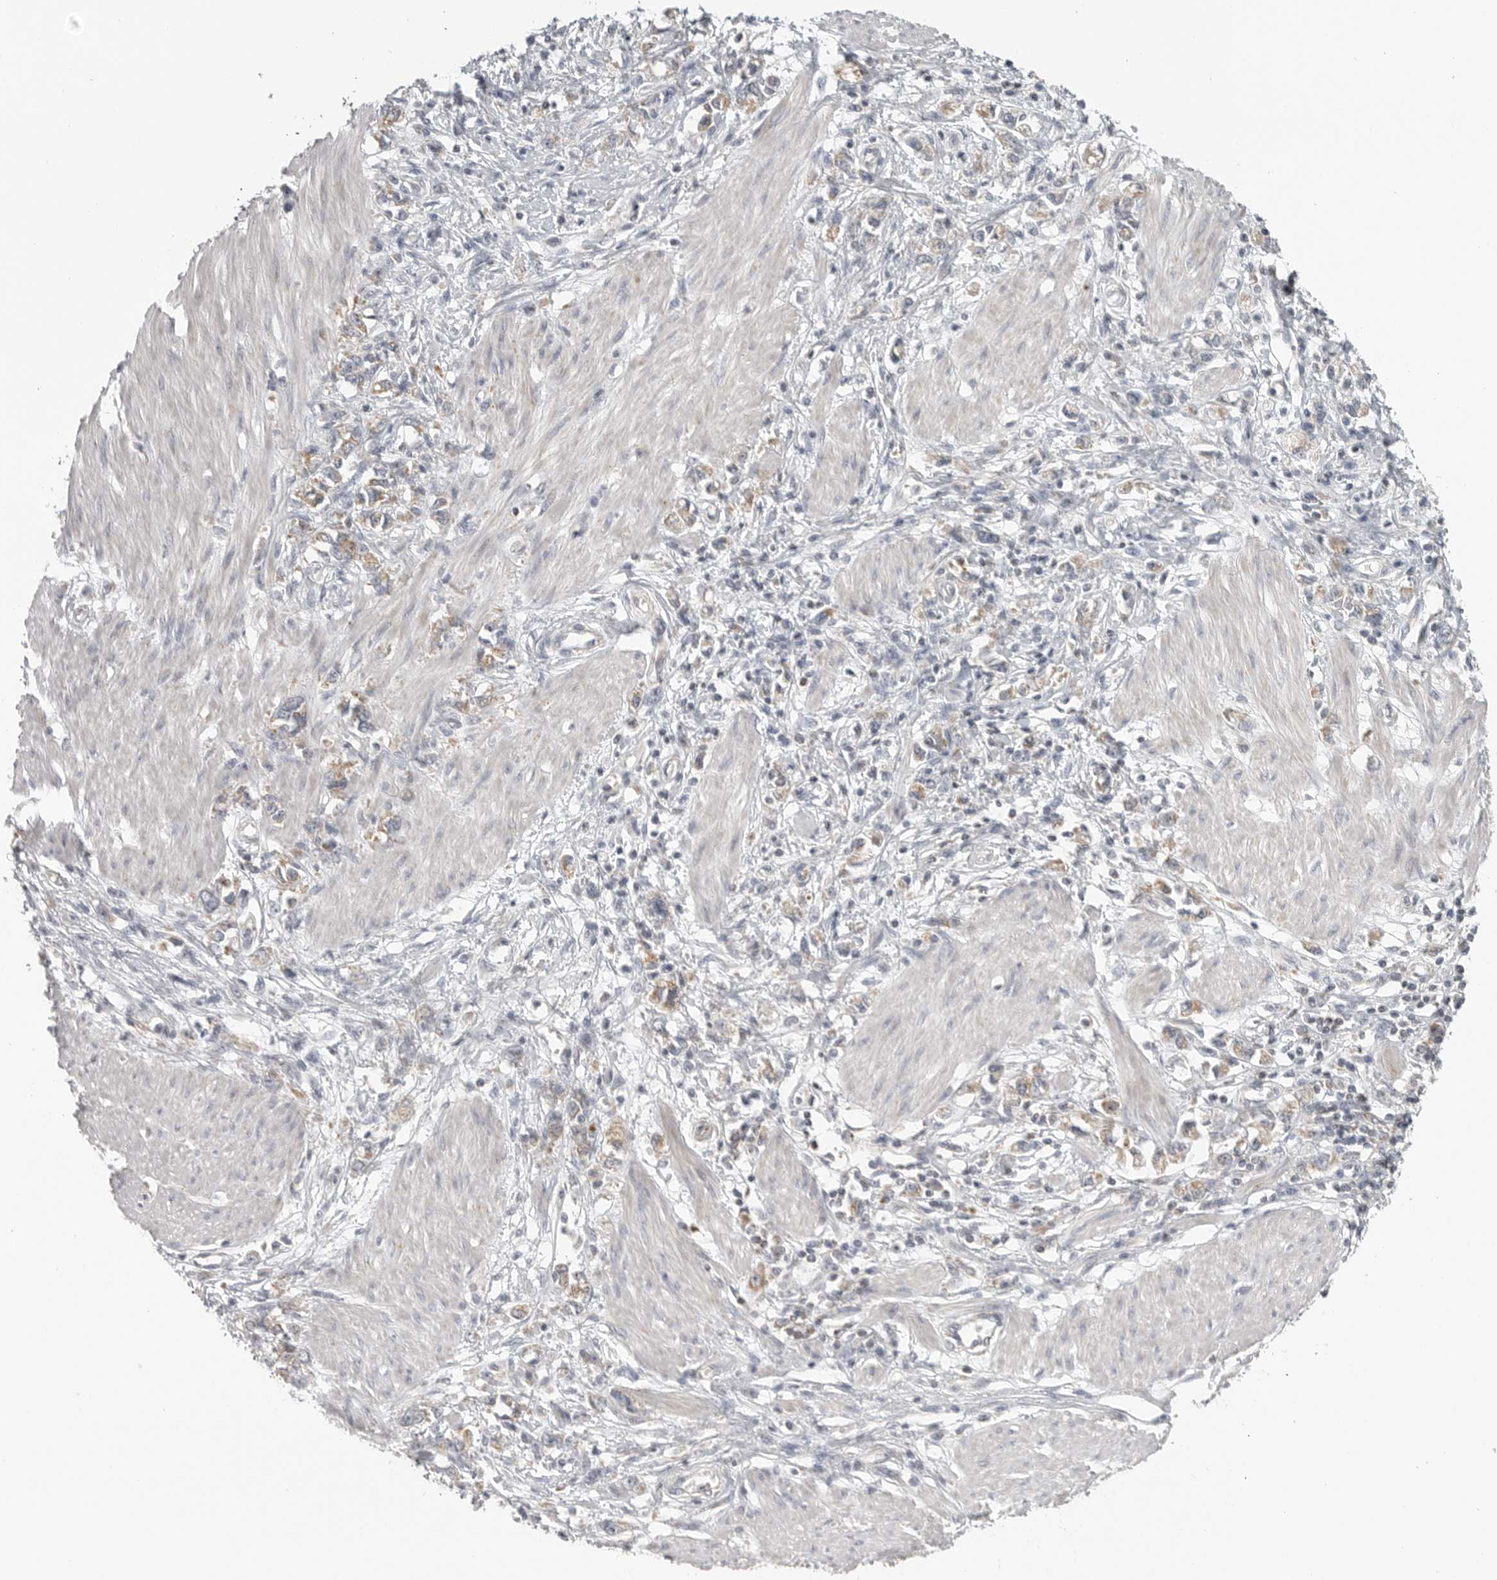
{"staining": {"intensity": "weak", "quantity": "25%-75%", "location": "cytoplasmic/membranous"}, "tissue": "stomach cancer", "cell_type": "Tumor cells", "image_type": "cancer", "snomed": [{"axis": "morphology", "description": "Adenocarcinoma, NOS"}, {"axis": "topography", "description": "Stomach"}], "caption": "Protein analysis of stomach cancer (adenocarcinoma) tissue reveals weak cytoplasmic/membranous positivity in approximately 25%-75% of tumor cells.", "gene": "RXFP3", "patient": {"sex": "female", "age": 76}}